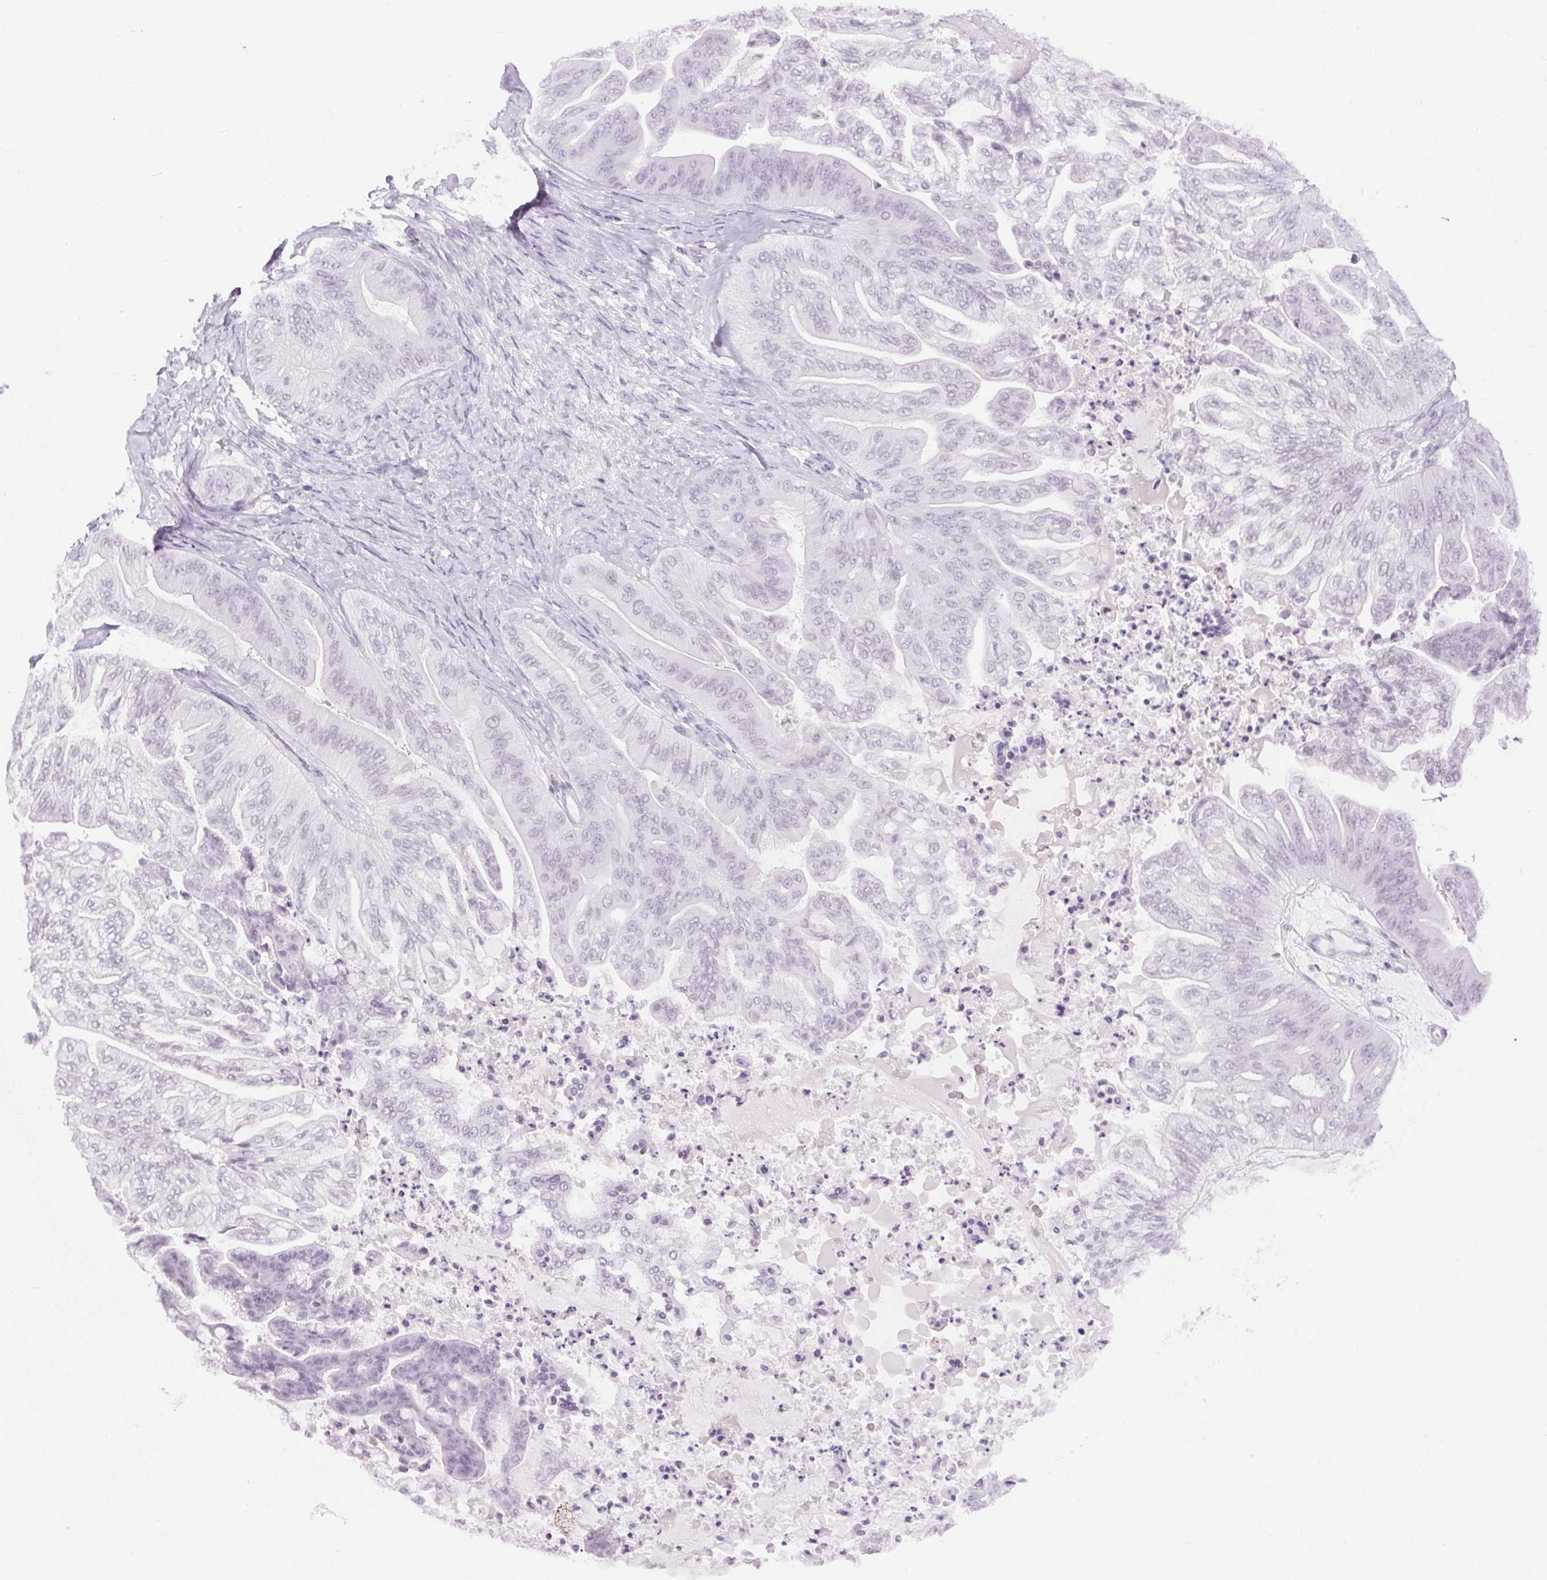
{"staining": {"intensity": "negative", "quantity": "none", "location": "none"}, "tissue": "ovarian cancer", "cell_type": "Tumor cells", "image_type": "cancer", "snomed": [{"axis": "morphology", "description": "Cystadenocarcinoma, mucinous, NOS"}, {"axis": "topography", "description": "Ovary"}], "caption": "IHC image of neoplastic tissue: ovarian mucinous cystadenocarcinoma stained with DAB shows no significant protein staining in tumor cells.", "gene": "BEND2", "patient": {"sex": "female", "age": 67}}